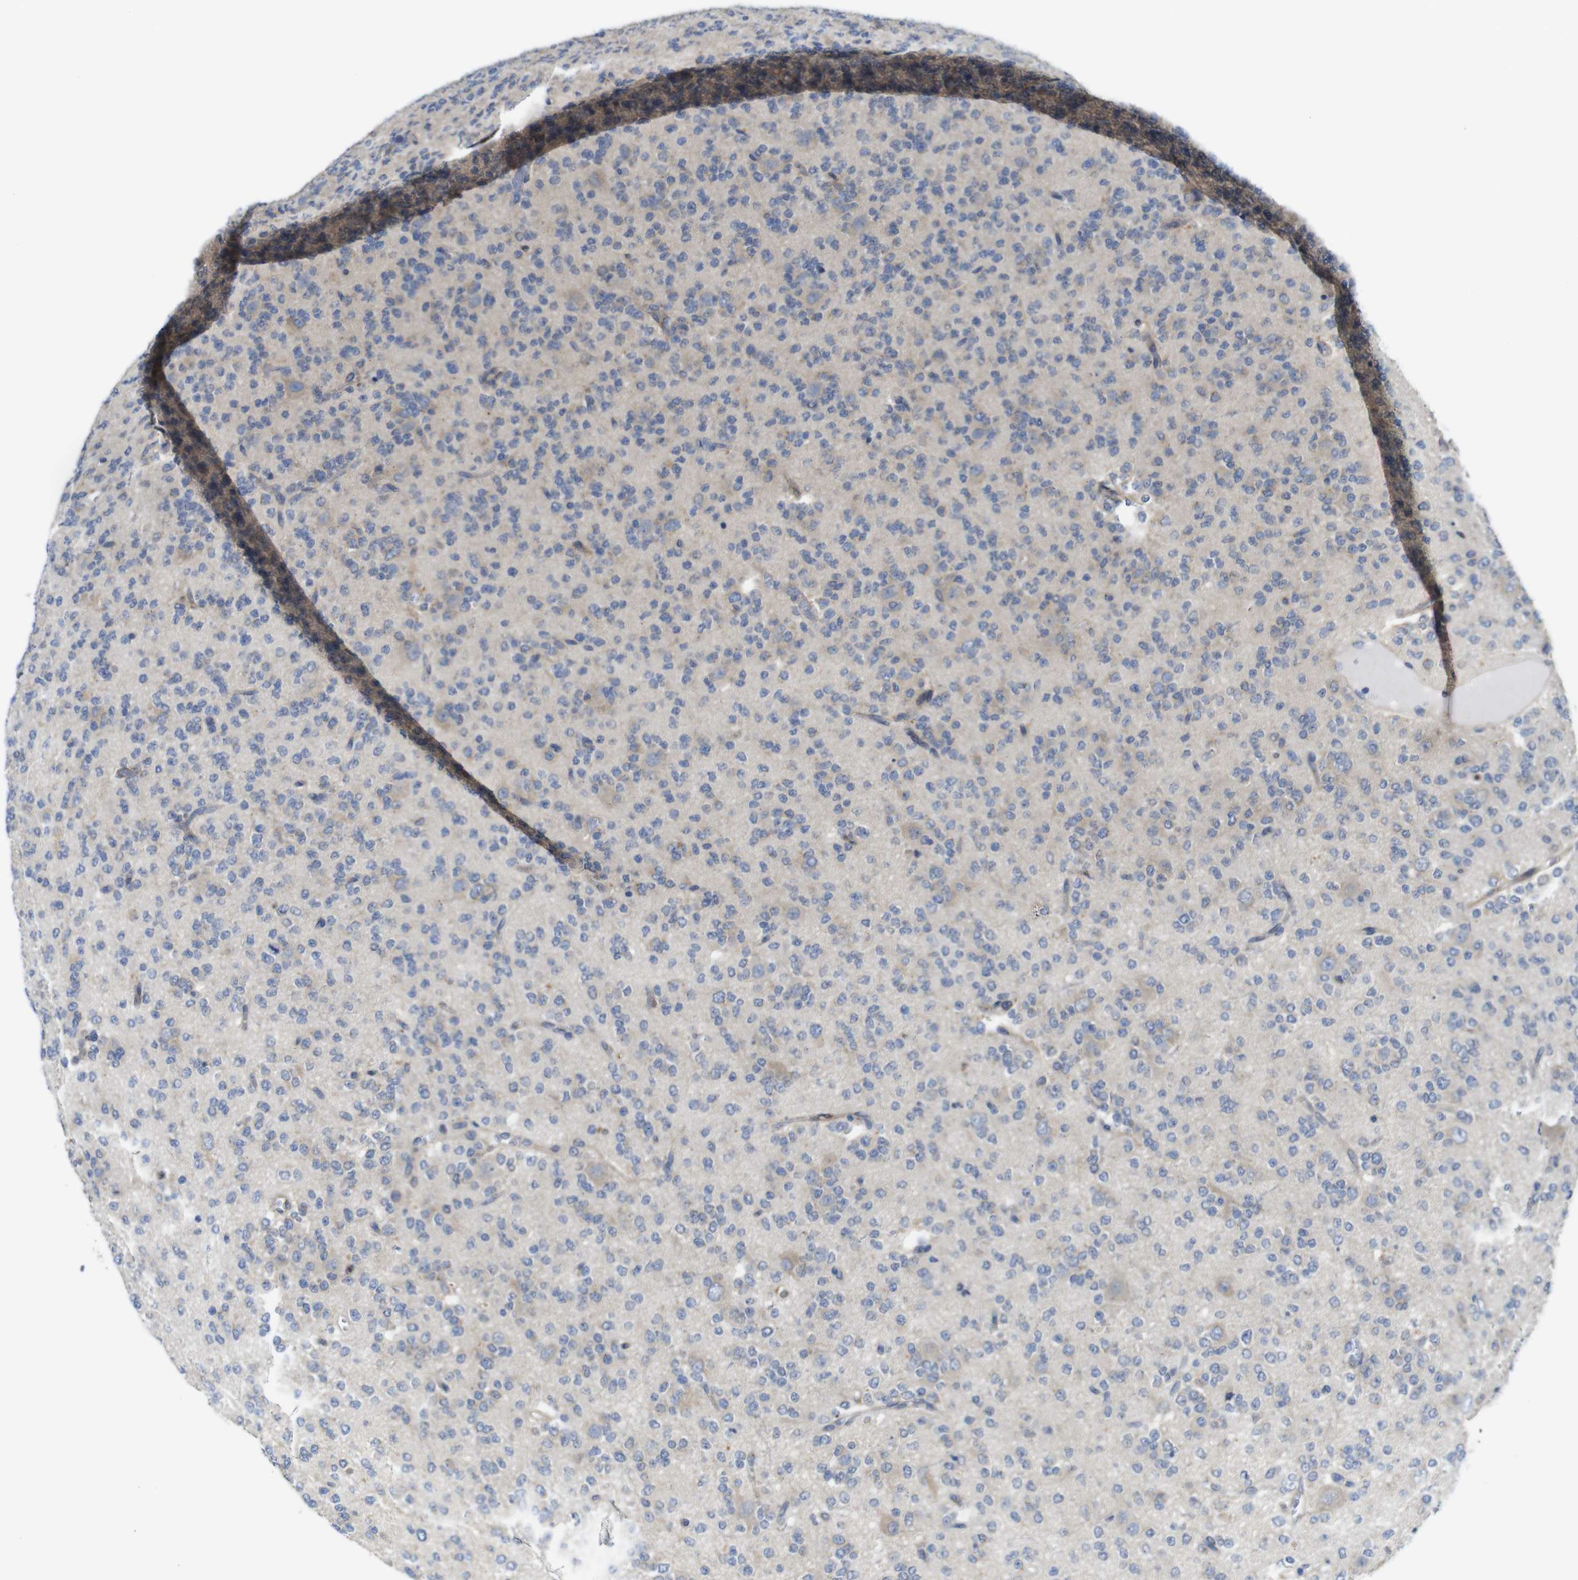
{"staining": {"intensity": "weak", "quantity": "<25%", "location": "cytoplasmic/membranous"}, "tissue": "glioma", "cell_type": "Tumor cells", "image_type": "cancer", "snomed": [{"axis": "morphology", "description": "Glioma, malignant, Low grade"}, {"axis": "topography", "description": "Brain"}], "caption": "A micrograph of human low-grade glioma (malignant) is negative for staining in tumor cells.", "gene": "DDRGK1", "patient": {"sex": "male", "age": 38}}